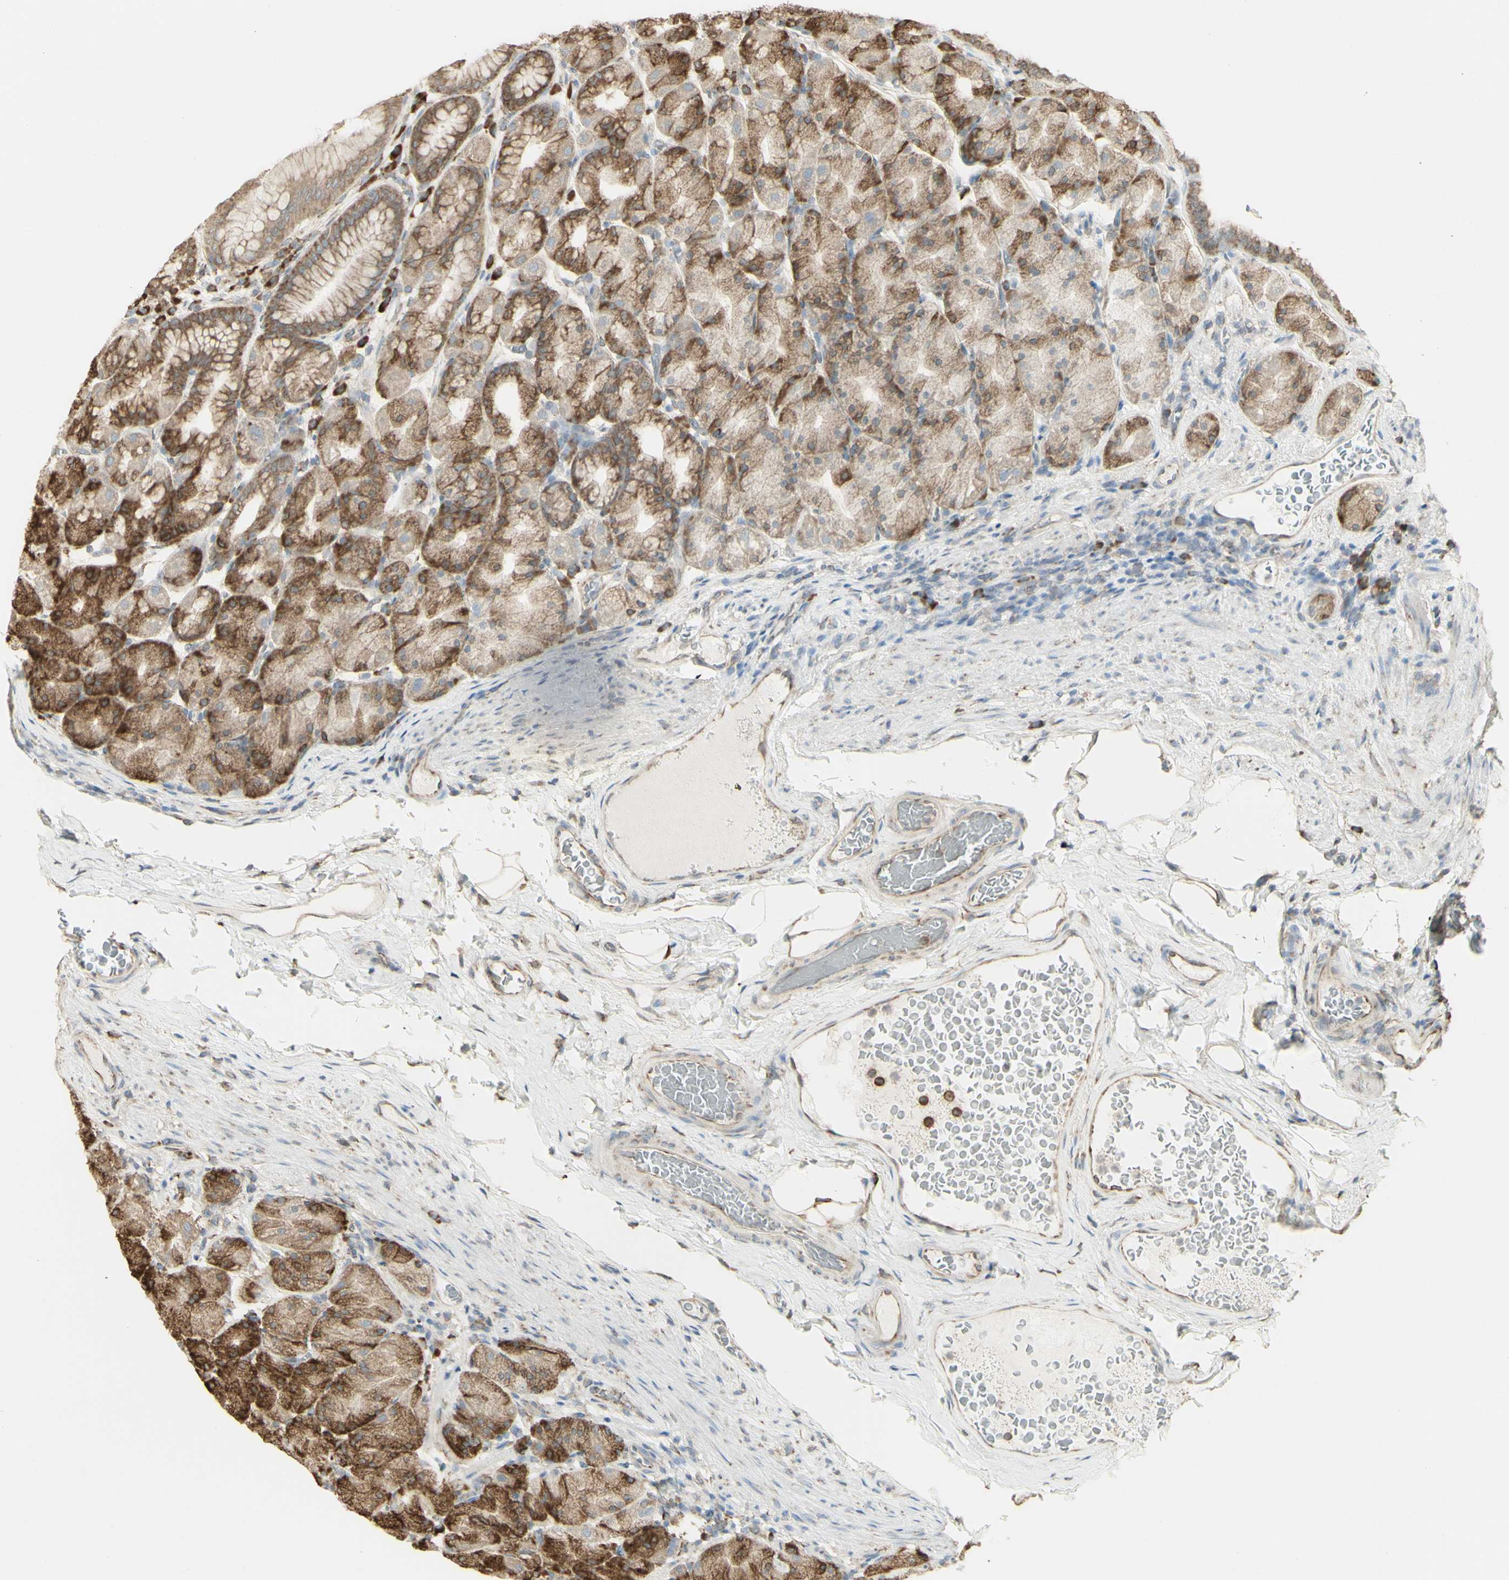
{"staining": {"intensity": "moderate", "quantity": ">75%", "location": "cytoplasmic/membranous"}, "tissue": "stomach", "cell_type": "Glandular cells", "image_type": "normal", "snomed": [{"axis": "morphology", "description": "Normal tissue, NOS"}, {"axis": "topography", "description": "Stomach, upper"}], "caption": "IHC (DAB (3,3'-diaminobenzidine)) staining of unremarkable stomach displays moderate cytoplasmic/membranous protein positivity in approximately >75% of glandular cells. The staining was performed using DAB, with brown indicating positive protein expression. Nuclei are stained blue with hematoxylin.", "gene": "EEF1B2", "patient": {"sex": "male", "age": 68}}